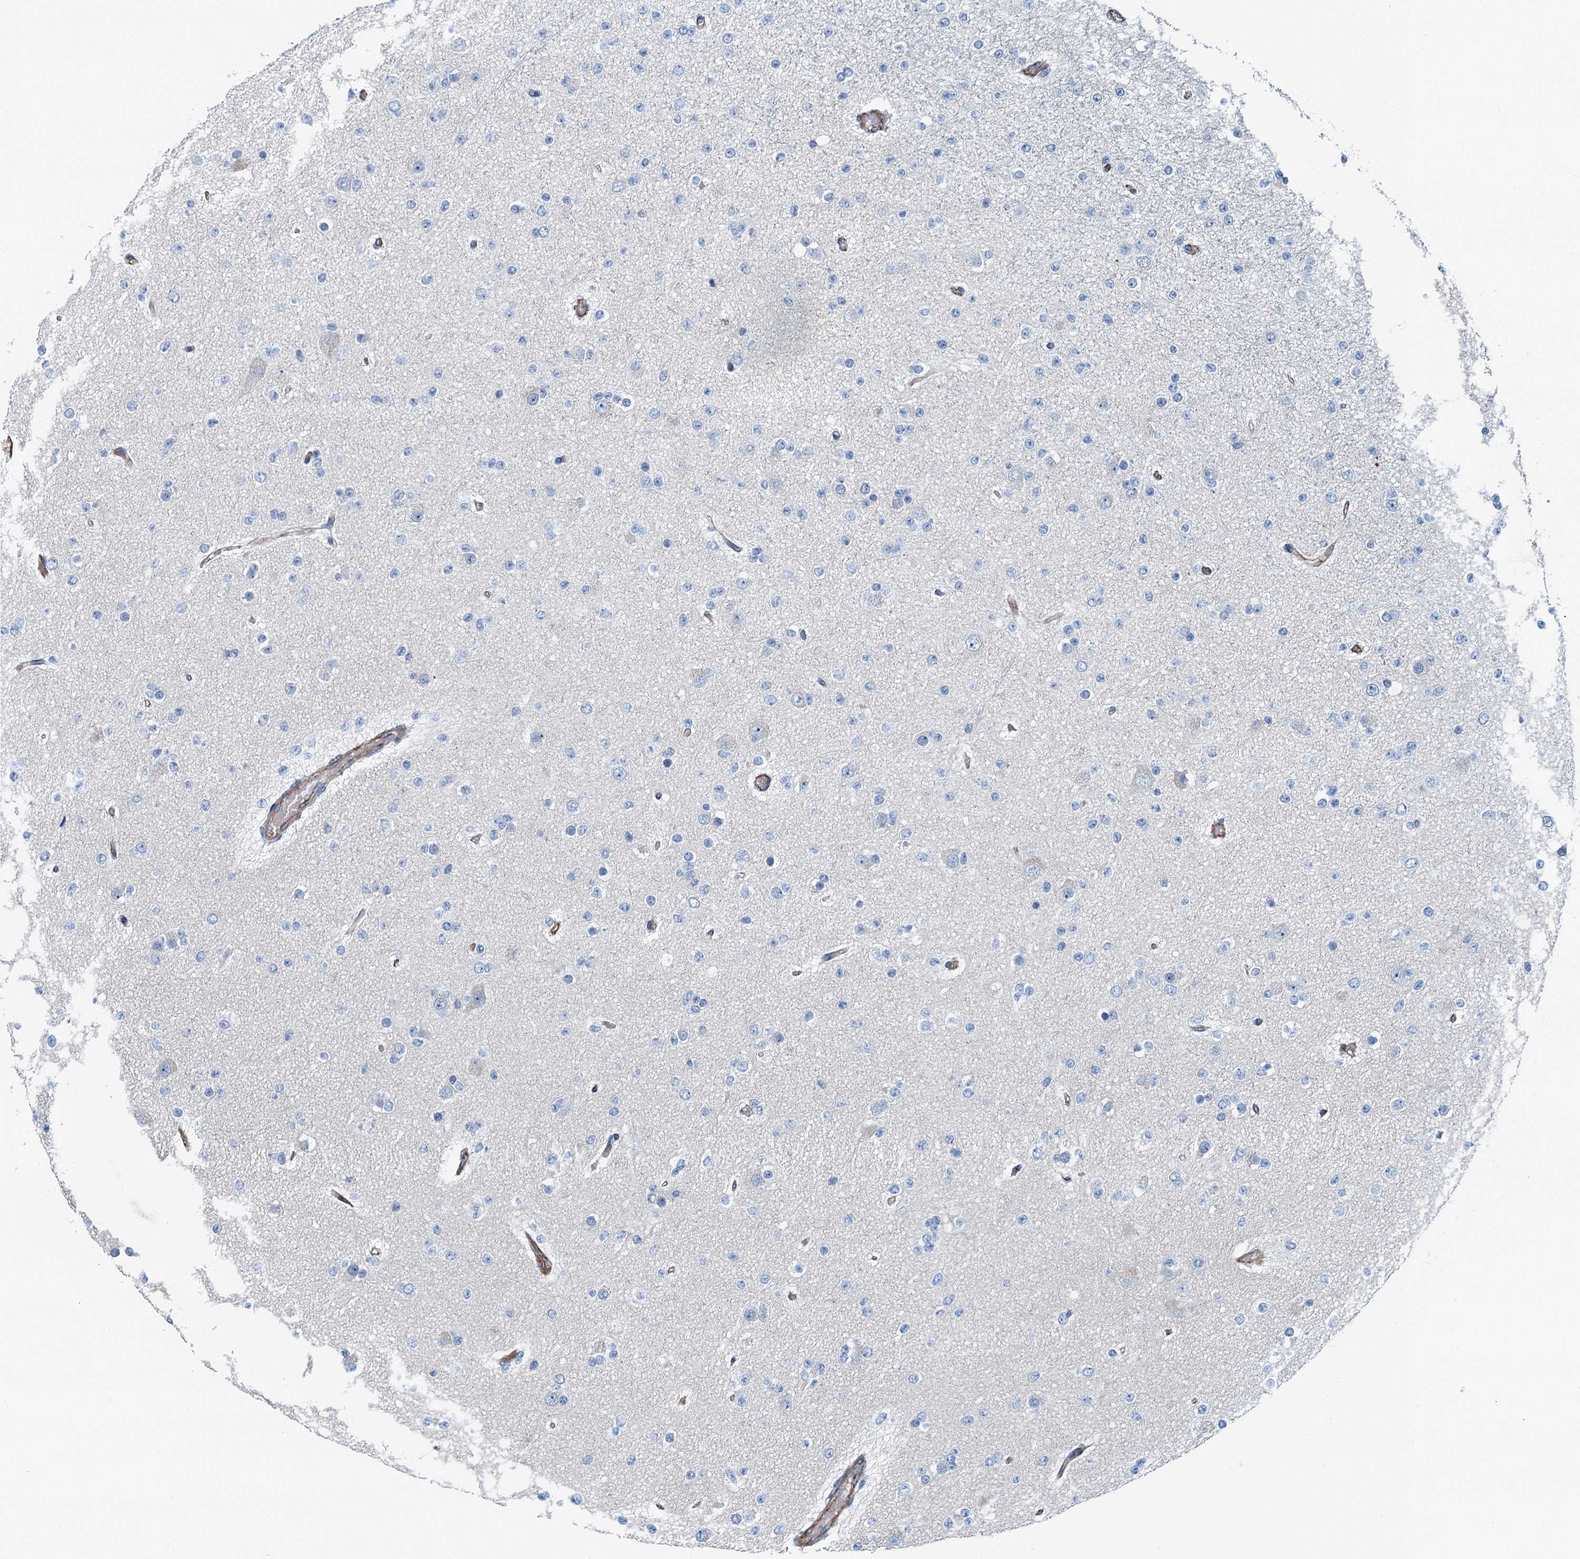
{"staining": {"intensity": "negative", "quantity": "none", "location": "none"}, "tissue": "glioma", "cell_type": "Tumor cells", "image_type": "cancer", "snomed": [{"axis": "morphology", "description": "Glioma, malignant, Low grade"}, {"axis": "topography", "description": "Brain"}], "caption": "IHC of glioma shows no expression in tumor cells.", "gene": "PPP1R14D", "patient": {"sex": "female", "age": 22}}